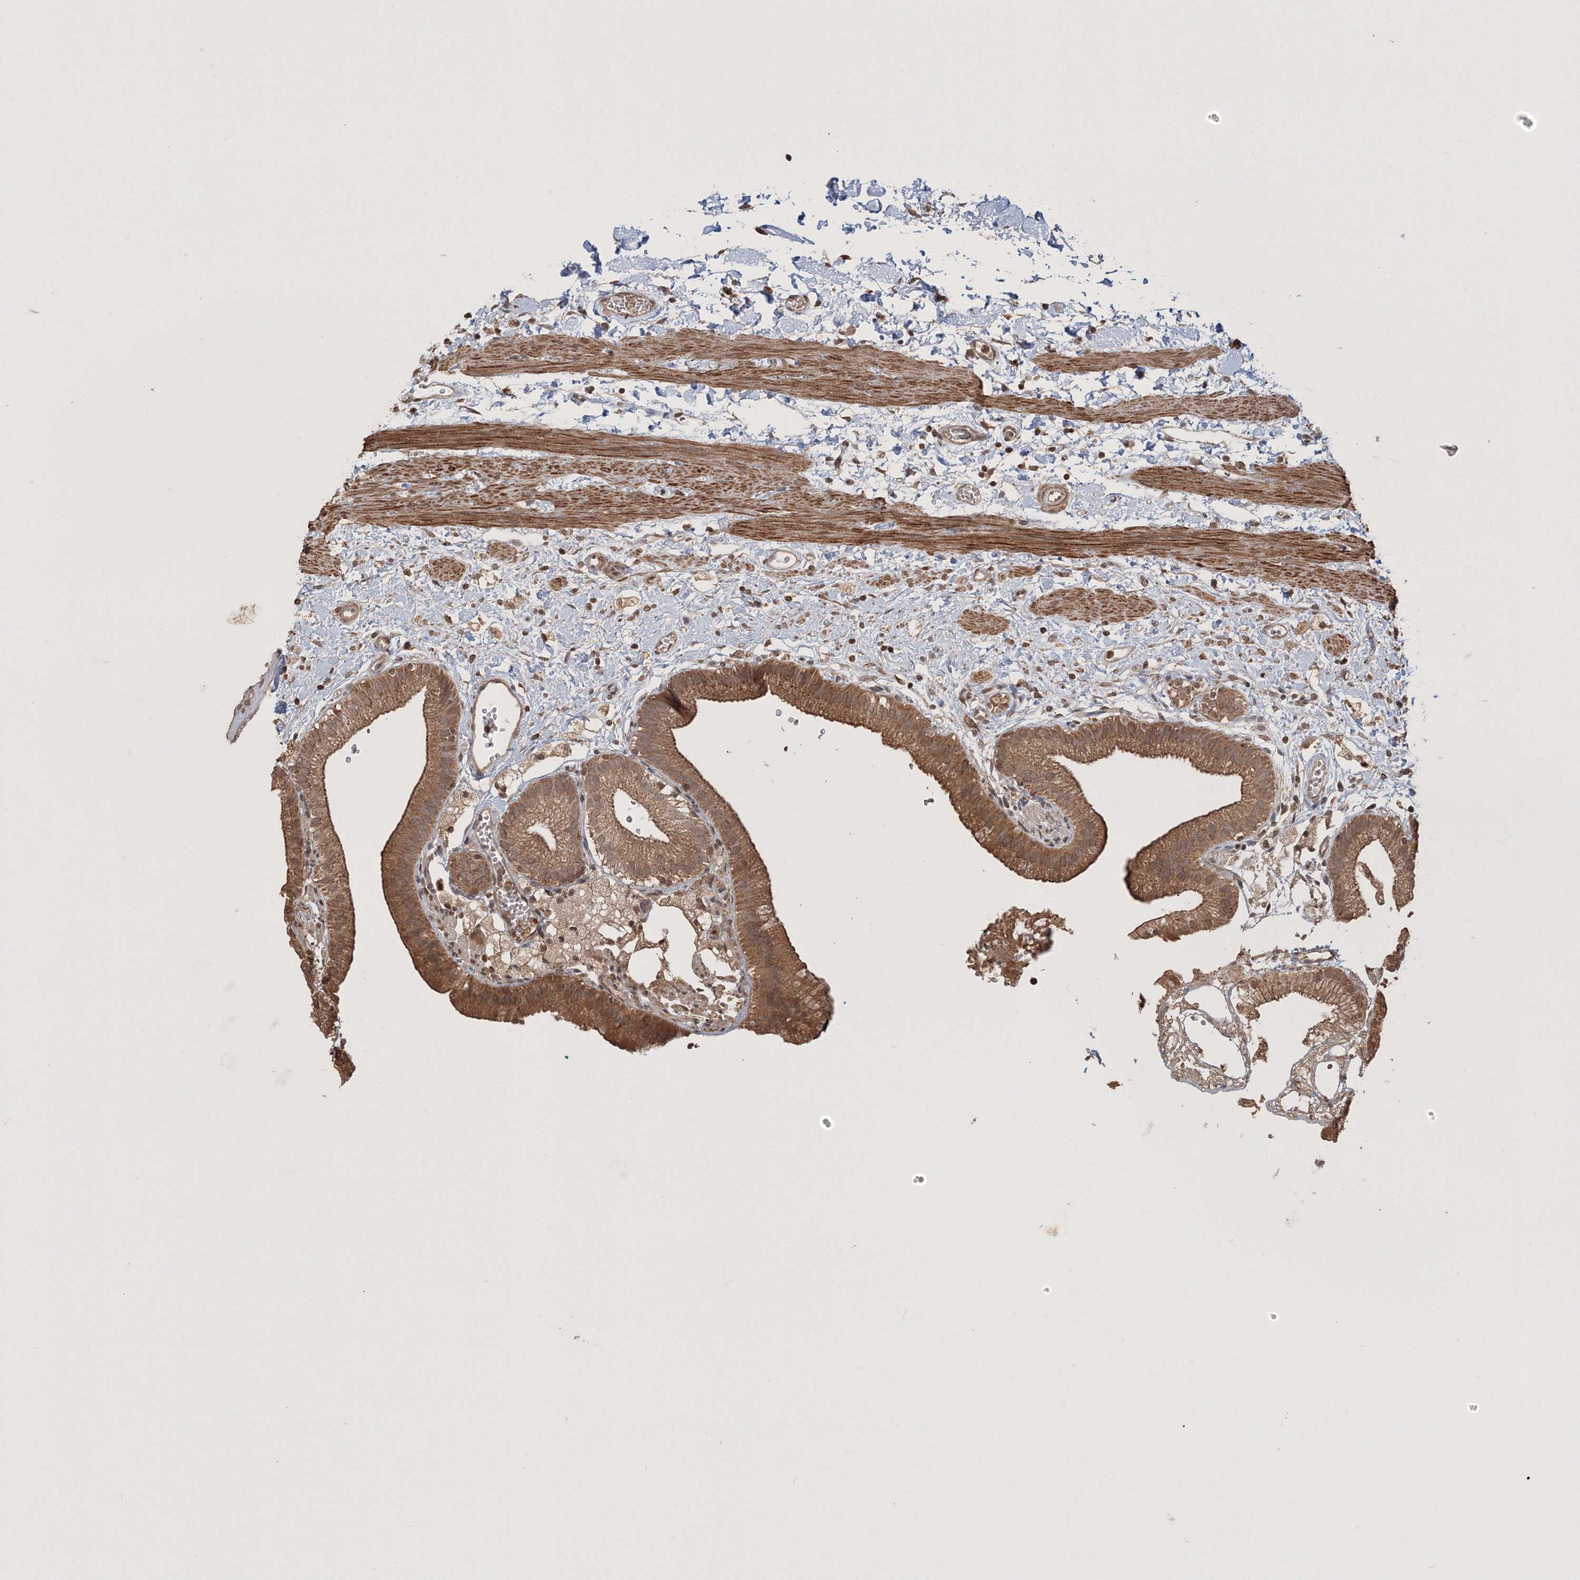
{"staining": {"intensity": "moderate", "quantity": ">75%", "location": "cytoplasmic/membranous"}, "tissue": "gallbladder", "cell_type": "Glandular cells", "image_type": "normal", "snomed": [{"axis": "morphology", "description": "Normal tissue, NOS"}, {"axis": "topography", "description": "Gallbladder"}], "caption": "A medium amount of moderate cytoplasmic/membranous staining is seen in approximately >75% of glandular cells in normal gallbladder. The staining is performed using DAB (3,3'-diaminobenzidine) brown chromogen to label protein expression. The nuclei are counter-stained blue using hematoxylin.", "gene": "CCDC122", "patient": {"sex": "male", "age": 55}}